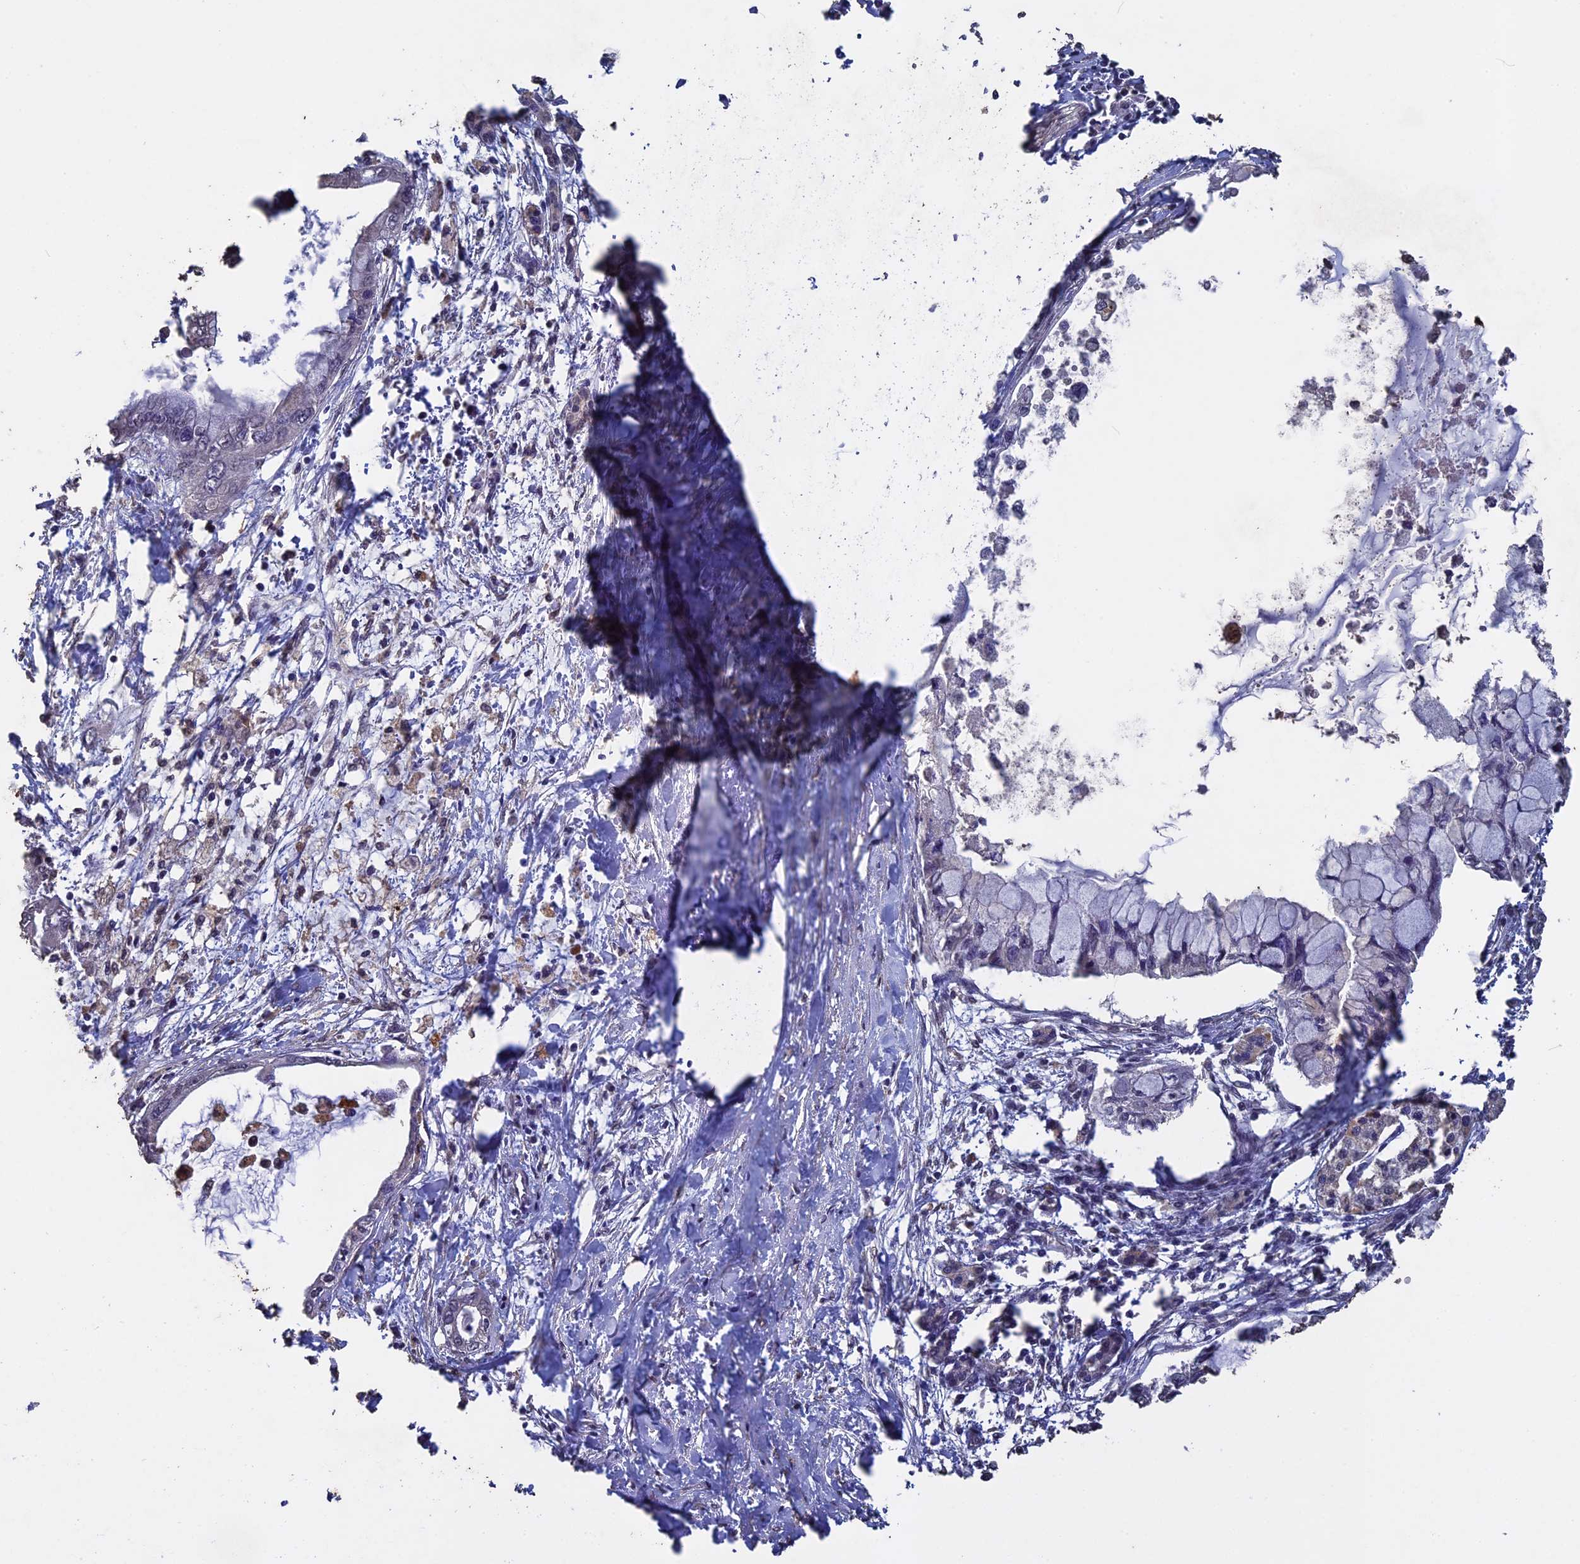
{"staining": {"intensity": "negative", "quantity": "none", "location": "none"}, "tissue": "pancreatic cancer", "cell_type": "Tumor cells", "image_type": "cancer", "snomed": [{"axis": "morphology", "description": "Adenocarcinoma, NOS"}, {"axis": "topography", "description": "Pancreas"}], "caption": "This histopathology image is of pancreatic cancer stained with IHC to label a protein in brown with the nuclei are counter-stained blue. There is no expression in tumor cells.", "gene": "HUNK", "patient": {"sex": "male", "age": 48}}